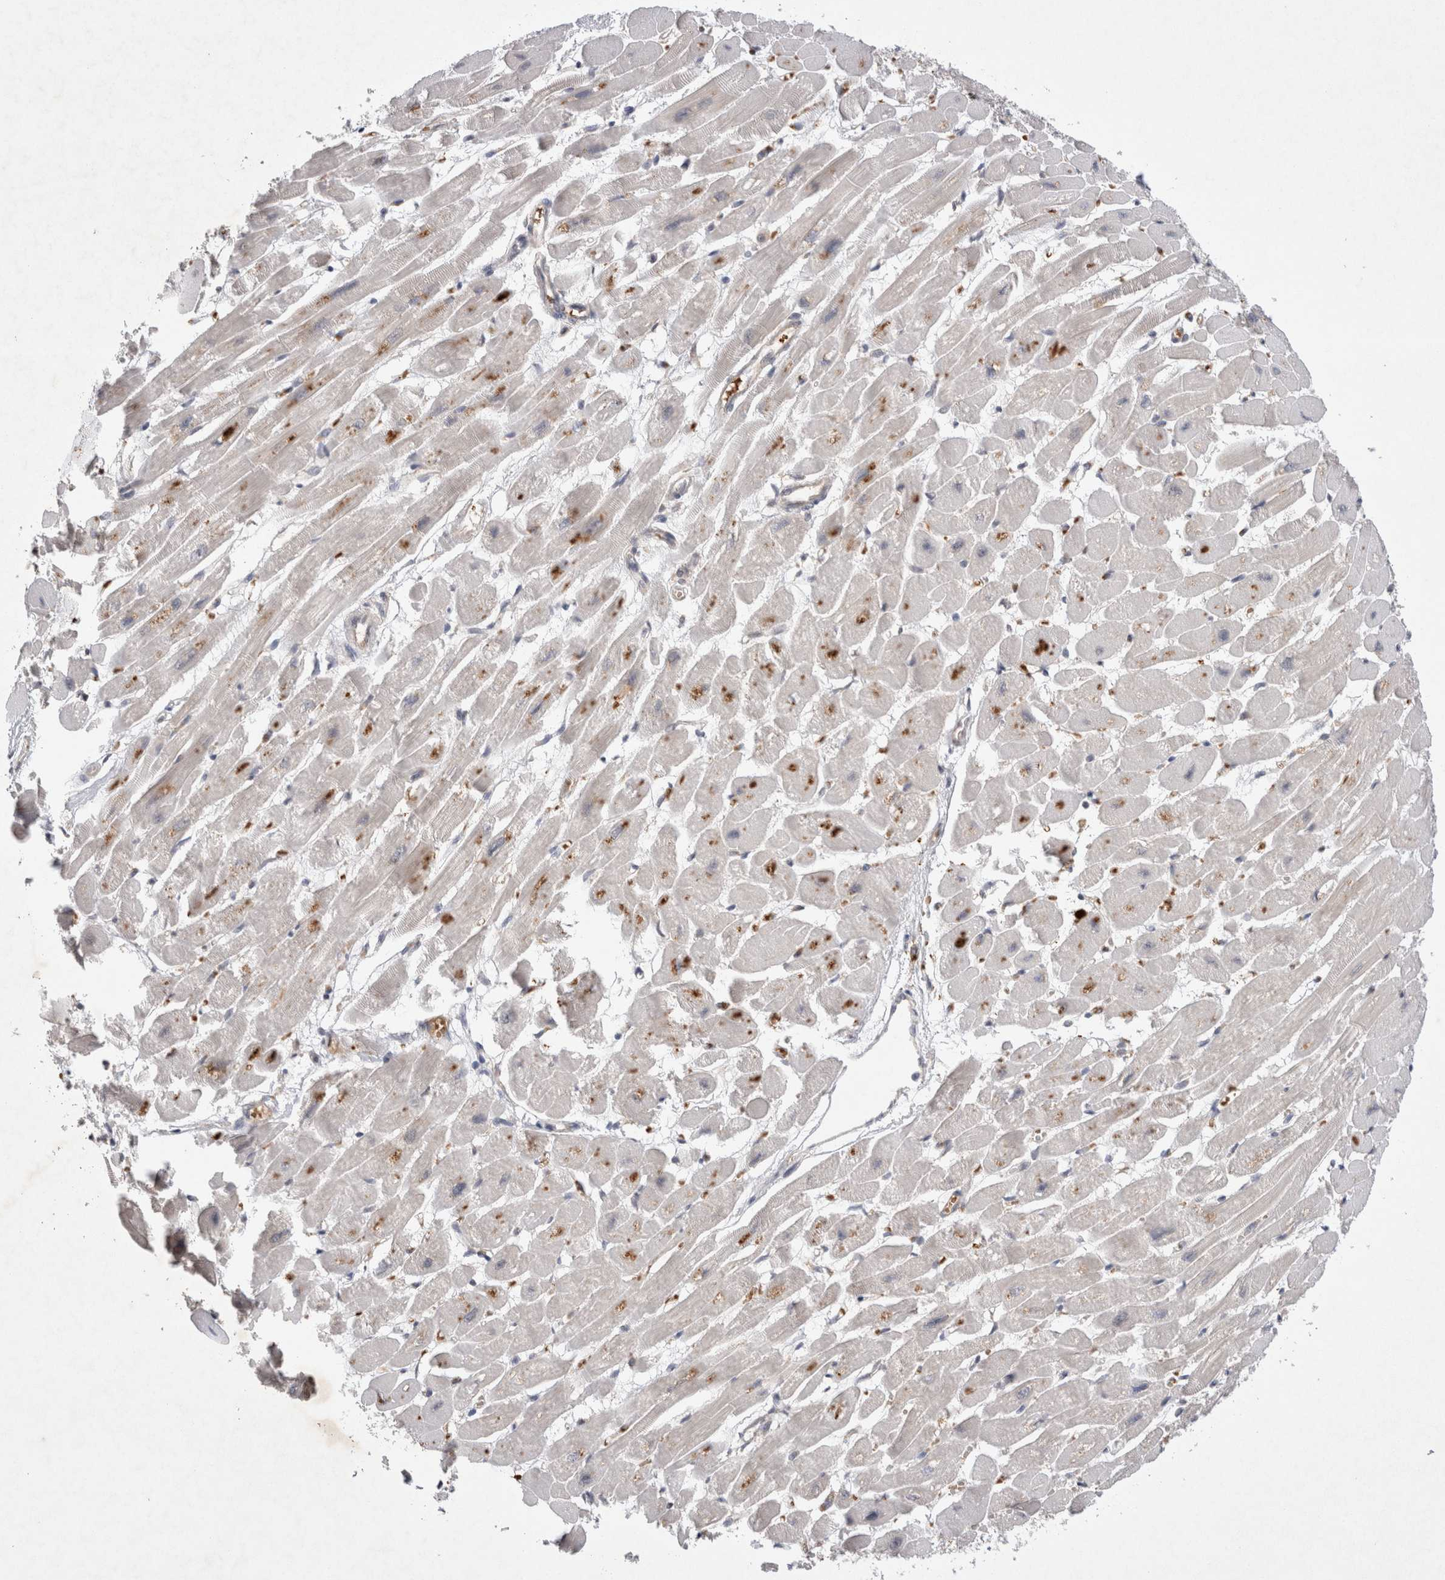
{"staining": {"intensity": "moderate", "quantity": "<25%", "location": "cytoplasmic/membranous"}, "tissue": "heart muscle", "cell_type": "Cardiomyocytes", "image_type": "normal", "snomed": [{"axis": "morphology", "description": "Normal tissue, NOS"}, {"axis": "topography", "description": "Heart"}], "caption": "Heart muscle stained for a protein reveals moderate cytoplasmic/membranous positivity in cardiomyocytes. (DAB (3,3'-diaminobenzidine) IHC, brown staining for protein, blue staining for nuclei).", "gene": "EIF3E", "patient": {"sex": "female", "age": 54}}